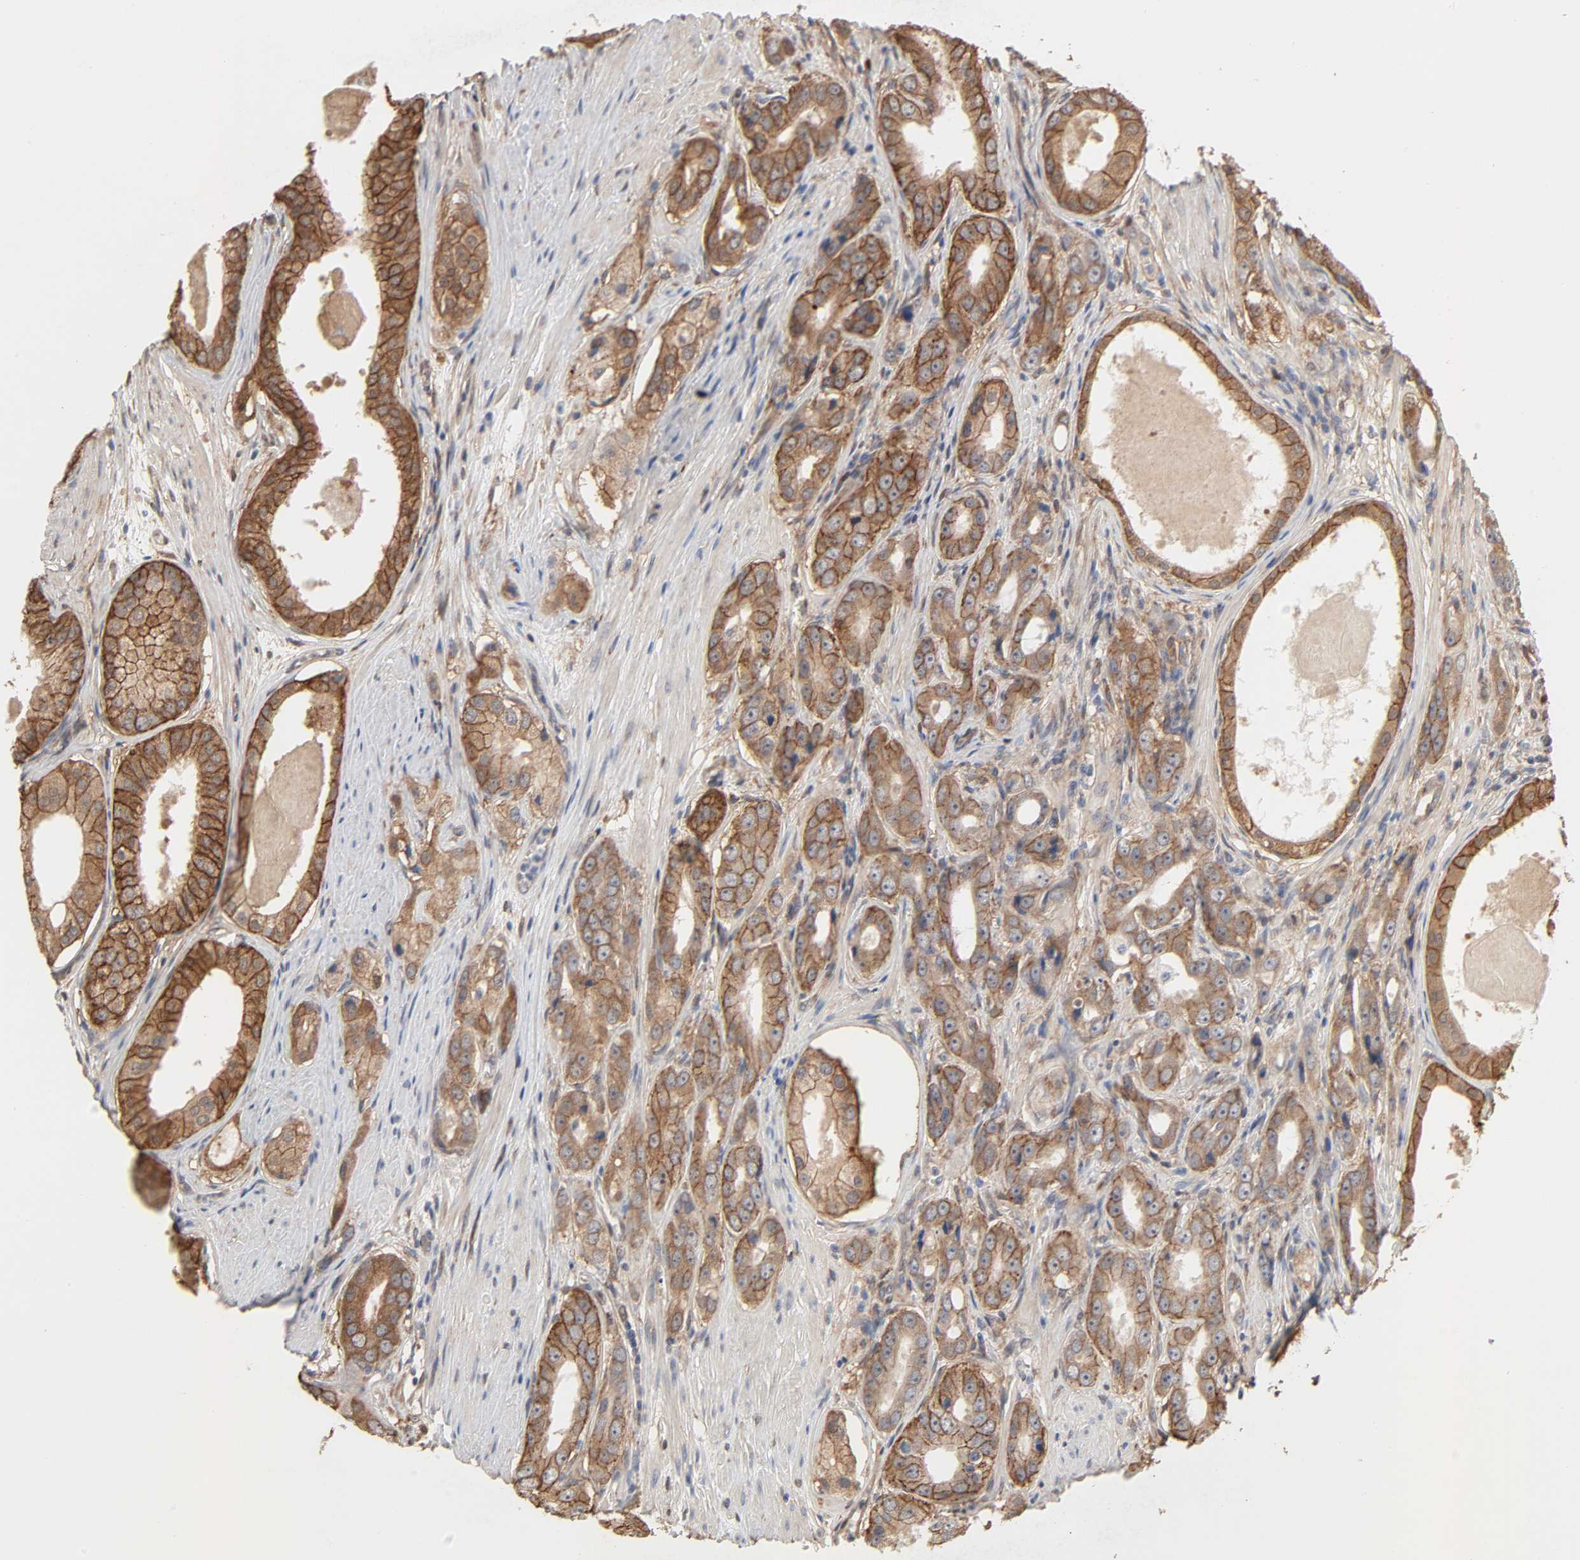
{"staining": {"intensity": "moderate", "quantity": ">75%", "location": "cytoplasmic/membranous"}, "tissue": "prostate cancer", "cell_type": "Tumor cells", "image_type": "cancer", "snomed": [{"axis": "morphology", "description": "Adenocarcinoma, Medium grade"}, {"axis": "topography", "description": "Prostate"}], "caption": "Immunohistochemical staining of human adenocarcinoma (medium-grade) (prostate) reveals medium levels of moderate cytoplasmic/membranous staining in approximately >75% of tumor cells. (Brightfield microscopy of DAB IHC at high magnification).", "gene": "NDRG2", "patient": {"sex": "male", "age": 53}}